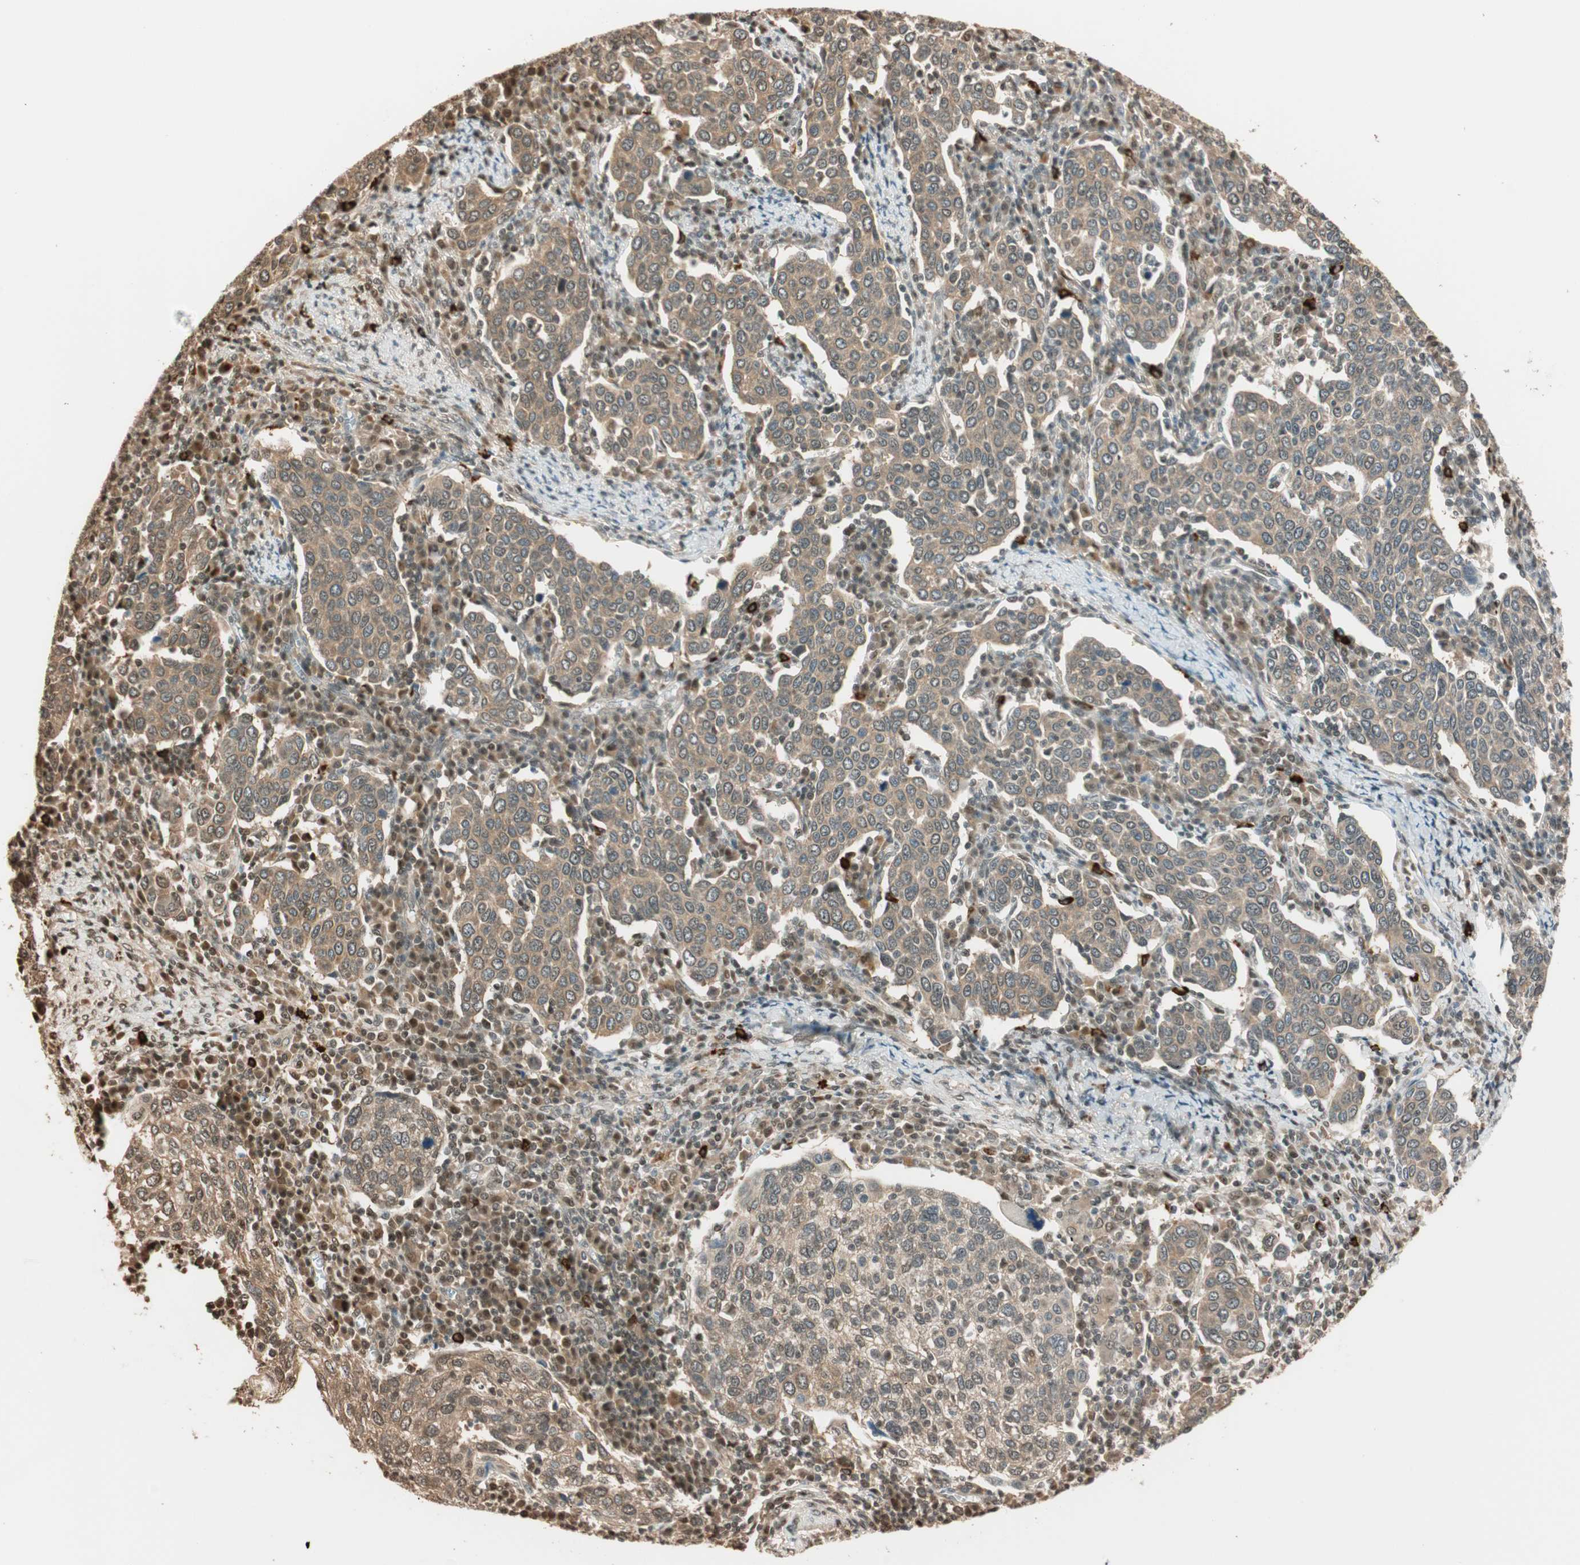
{"staining": {"intensity": "moderate", "quantity": ">75%", "location": "cytoplasmic/membranous"}, "tissue": "cervical cancer", "cell_type": "Tumor cells", "image_type": "cancer", "snomed": [{"axis": "morphology", "description": "Squamous cell carcinoma, NOS"}, {"axis": "topography", "description": "Cervix"}], "caption": "High-magnification brightfield microscopy of squamous cell carcinoma (cervical) stained with DAB (3,3'-diaminobenzidine) (brown) and counterstained with hematoxylin (blue). tumor cells exhibit moderate cytoplasmic/membranous expression is seen in approximately>75% of cells.", "gene": "ZNF443", "patient": {"sex": "female", "age": 40}}